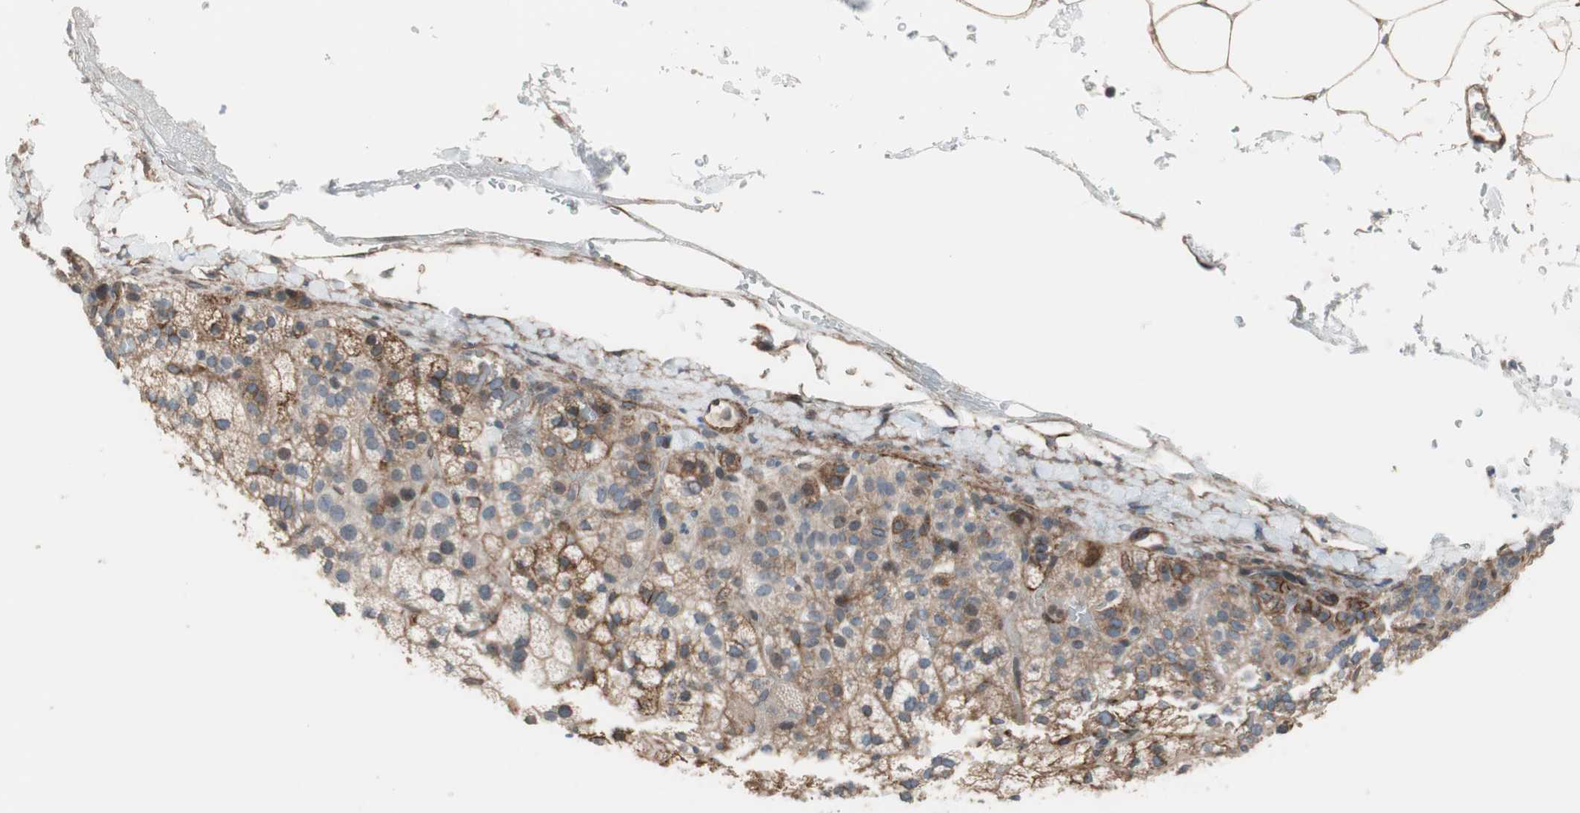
{"staining": {"intensity": "moderate", "quantity": "25%-75%", "location": "cytoplasmic/membranous"}, "tissue": "adrenal gland", "cell_type": "Glandular cells", "image_type": "normal", "snomed": [{"axis": "morphology", "description": "Normal tissue, NOS"}, {"axis": "topography", "description": "Adrenal gland"}], "caption": "Immunohistochemical staining of normal adrenal gland displays 25%-75% levels of moderate cytoplasmic/membranous protein staining in approximately 25%-75% of glandular cells.", "gene": "GRHL1", "patient": {"sex": "male", "age": 35}}